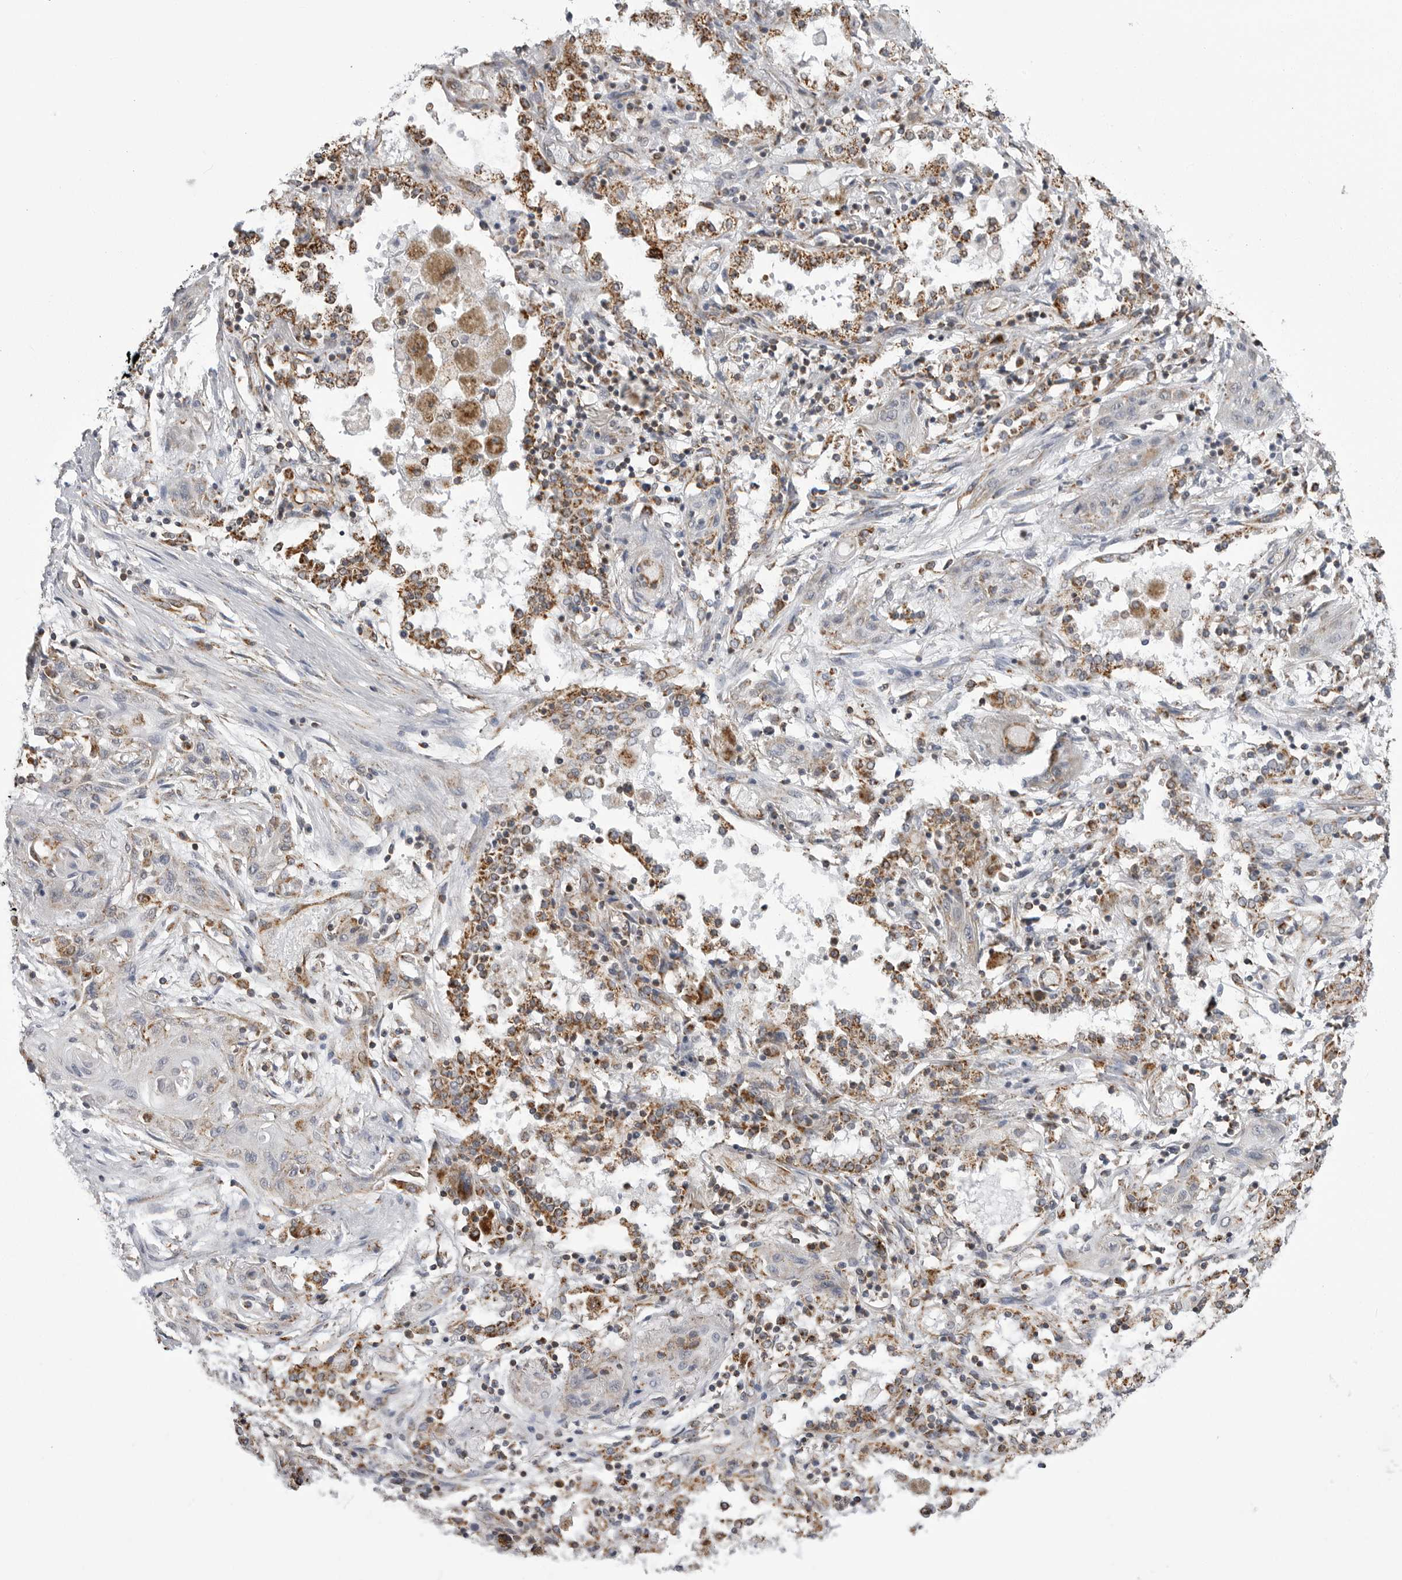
{"staining": {"intensity": "weak", "quantity": "<25%", "location": "cytoplasmic/membranous"}, "tissue": "lung cancer", "cell_type": "Tumor cells", "image_type": "cancer", "snomed": [{"axis": "morphology", "description": "Squamous cell carcinoma, NOS"}, {"axis": "topography", "description": "Lung"}], "caption": "Immunohistochemistry histopathology image of neoplastic tissue: lung cancer stained with DAB exhibits no significant protein staining in tumor cells.", "gene": "FH", "patient": {"sex": "female", "age": 47}}